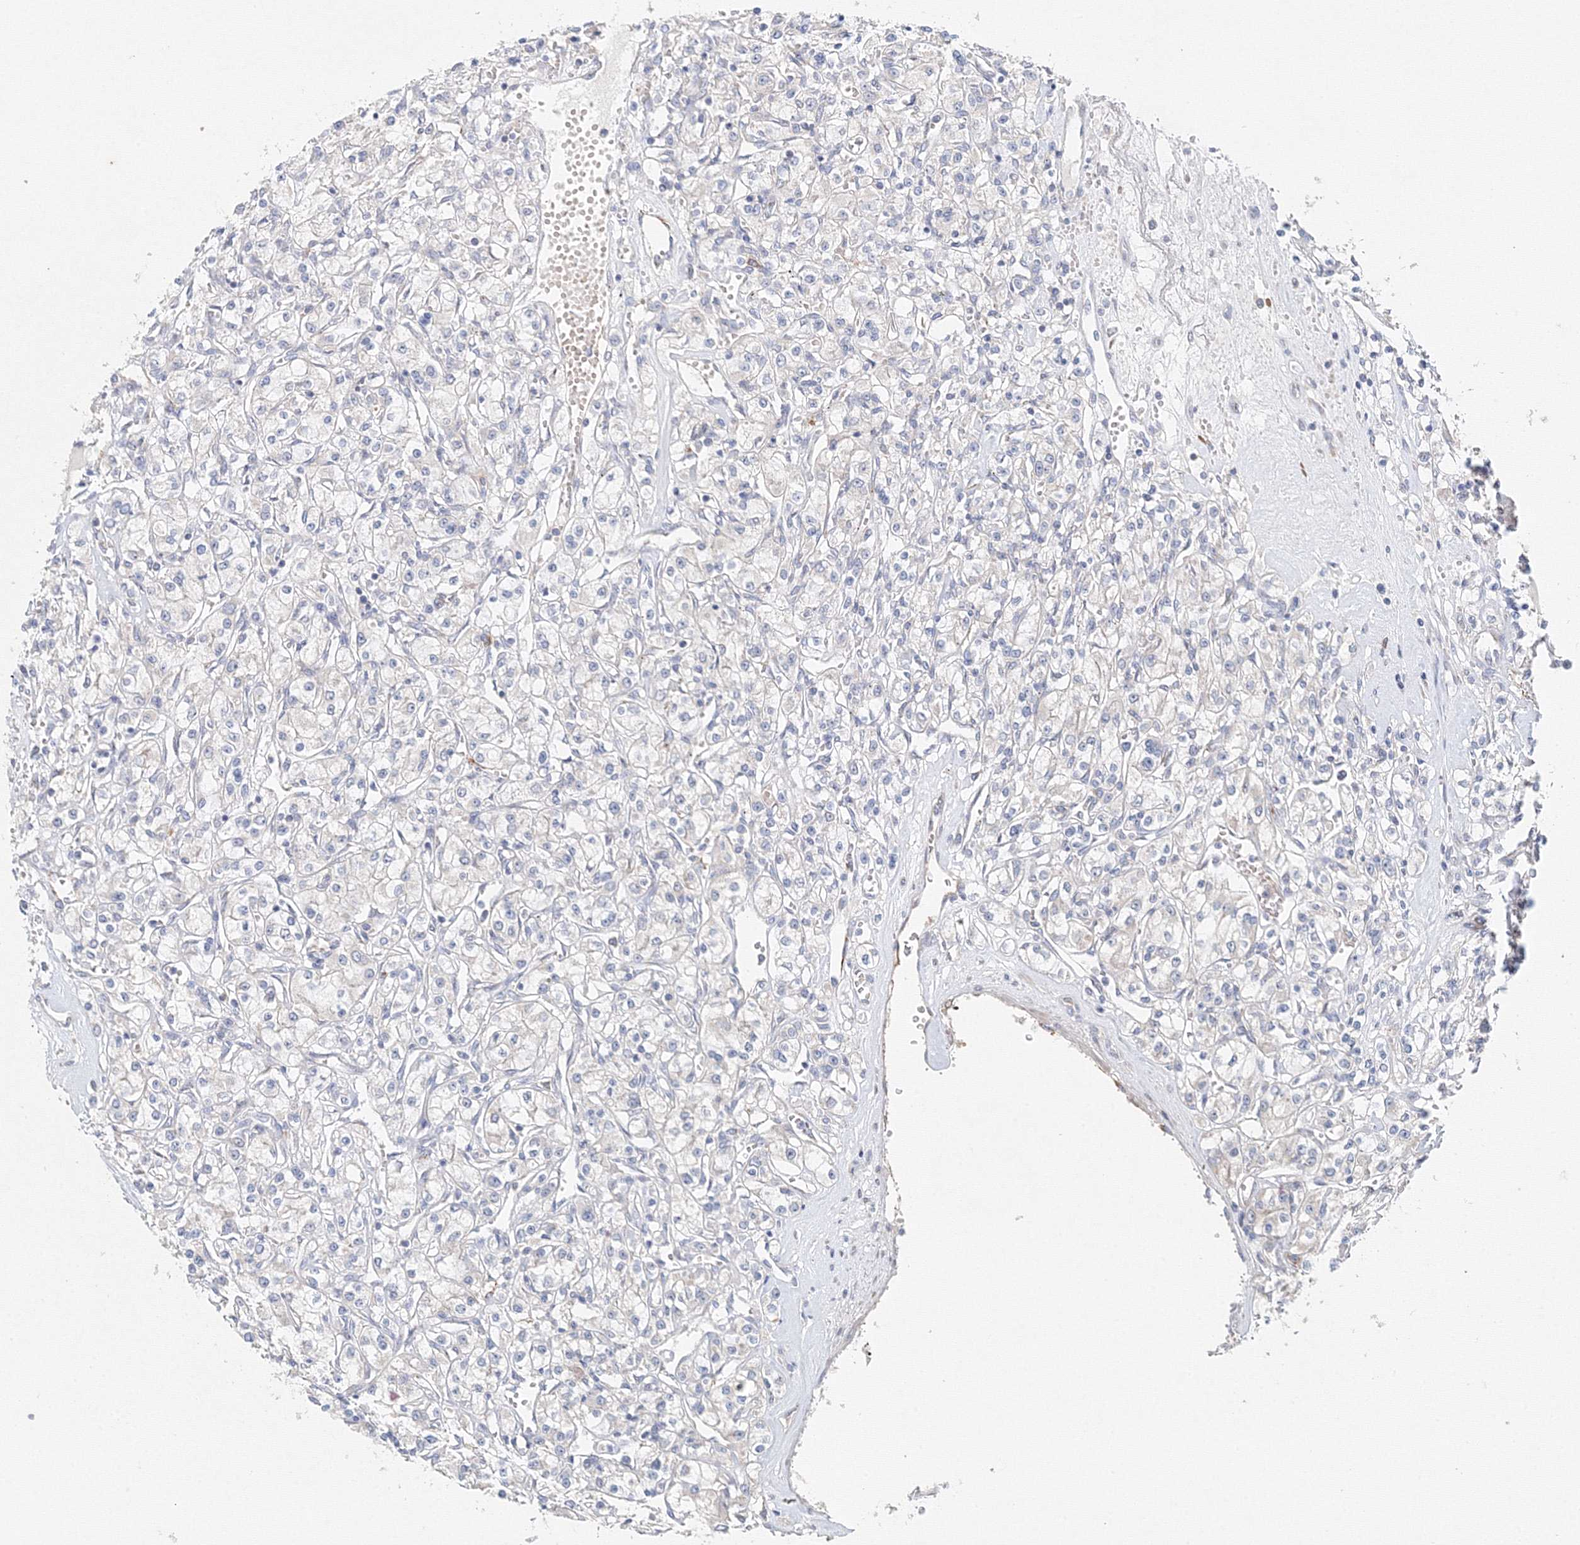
{"staining": {"intensity": "negative", "quantity": "none", "location": "none"}, "tissue": "renal cancer", "cell_type": "Tumor cells", "image_type": "cancer", "snomed": [{"axis": "morphology", "description": "Adenocarcinoma, NOS"}, {"axis": "topography", "description": "Kidney"}], "caption": "Immunohistochemical staining of human renal adenocarcinoma exhibits no significant positivity in tumor cells.", "gene": "WDR49", "patient": {"sex": "female", "age": 59}}